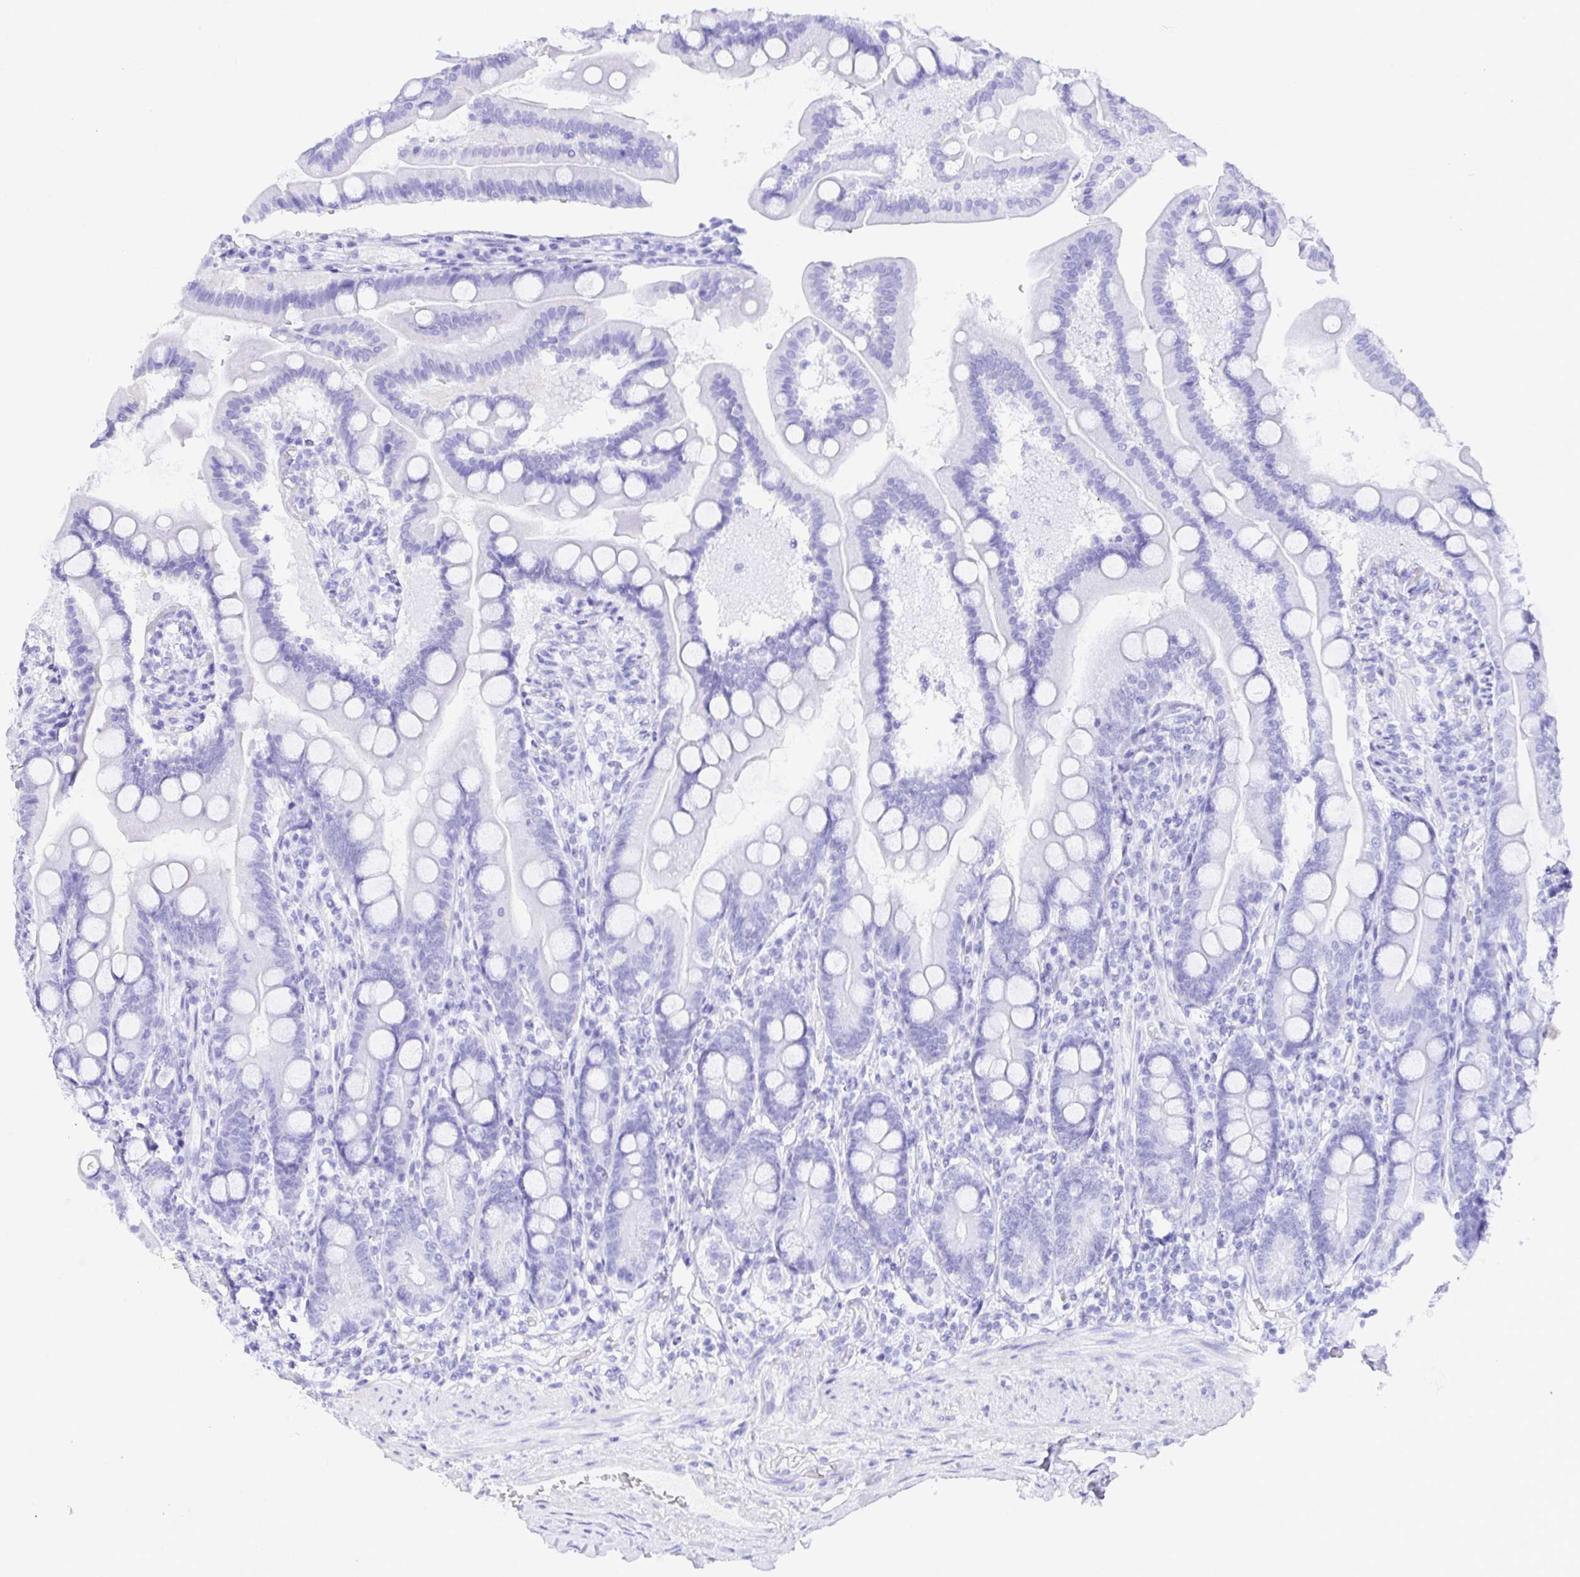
{"staining": {"intensity": "negative", "quantity": "none", "location": "none"}, "tissue": "duodenum", "cell_type": "Glandular cells", "image_type": "normal", "snomed": [{"axis": "morphology", "description": "Normal tissue, NOS"}, {"axis": "topography", "description": "Duodenum"}], "caption": "The immunohistochemistry image has no significant staining in glandular cells of duodenum. The staining is performed using DAB brown chromogen with nuclei counter-stained in using hematoxylin.", "gene": "EZHIP", "patient": {"sex": "female", "age": 67}}